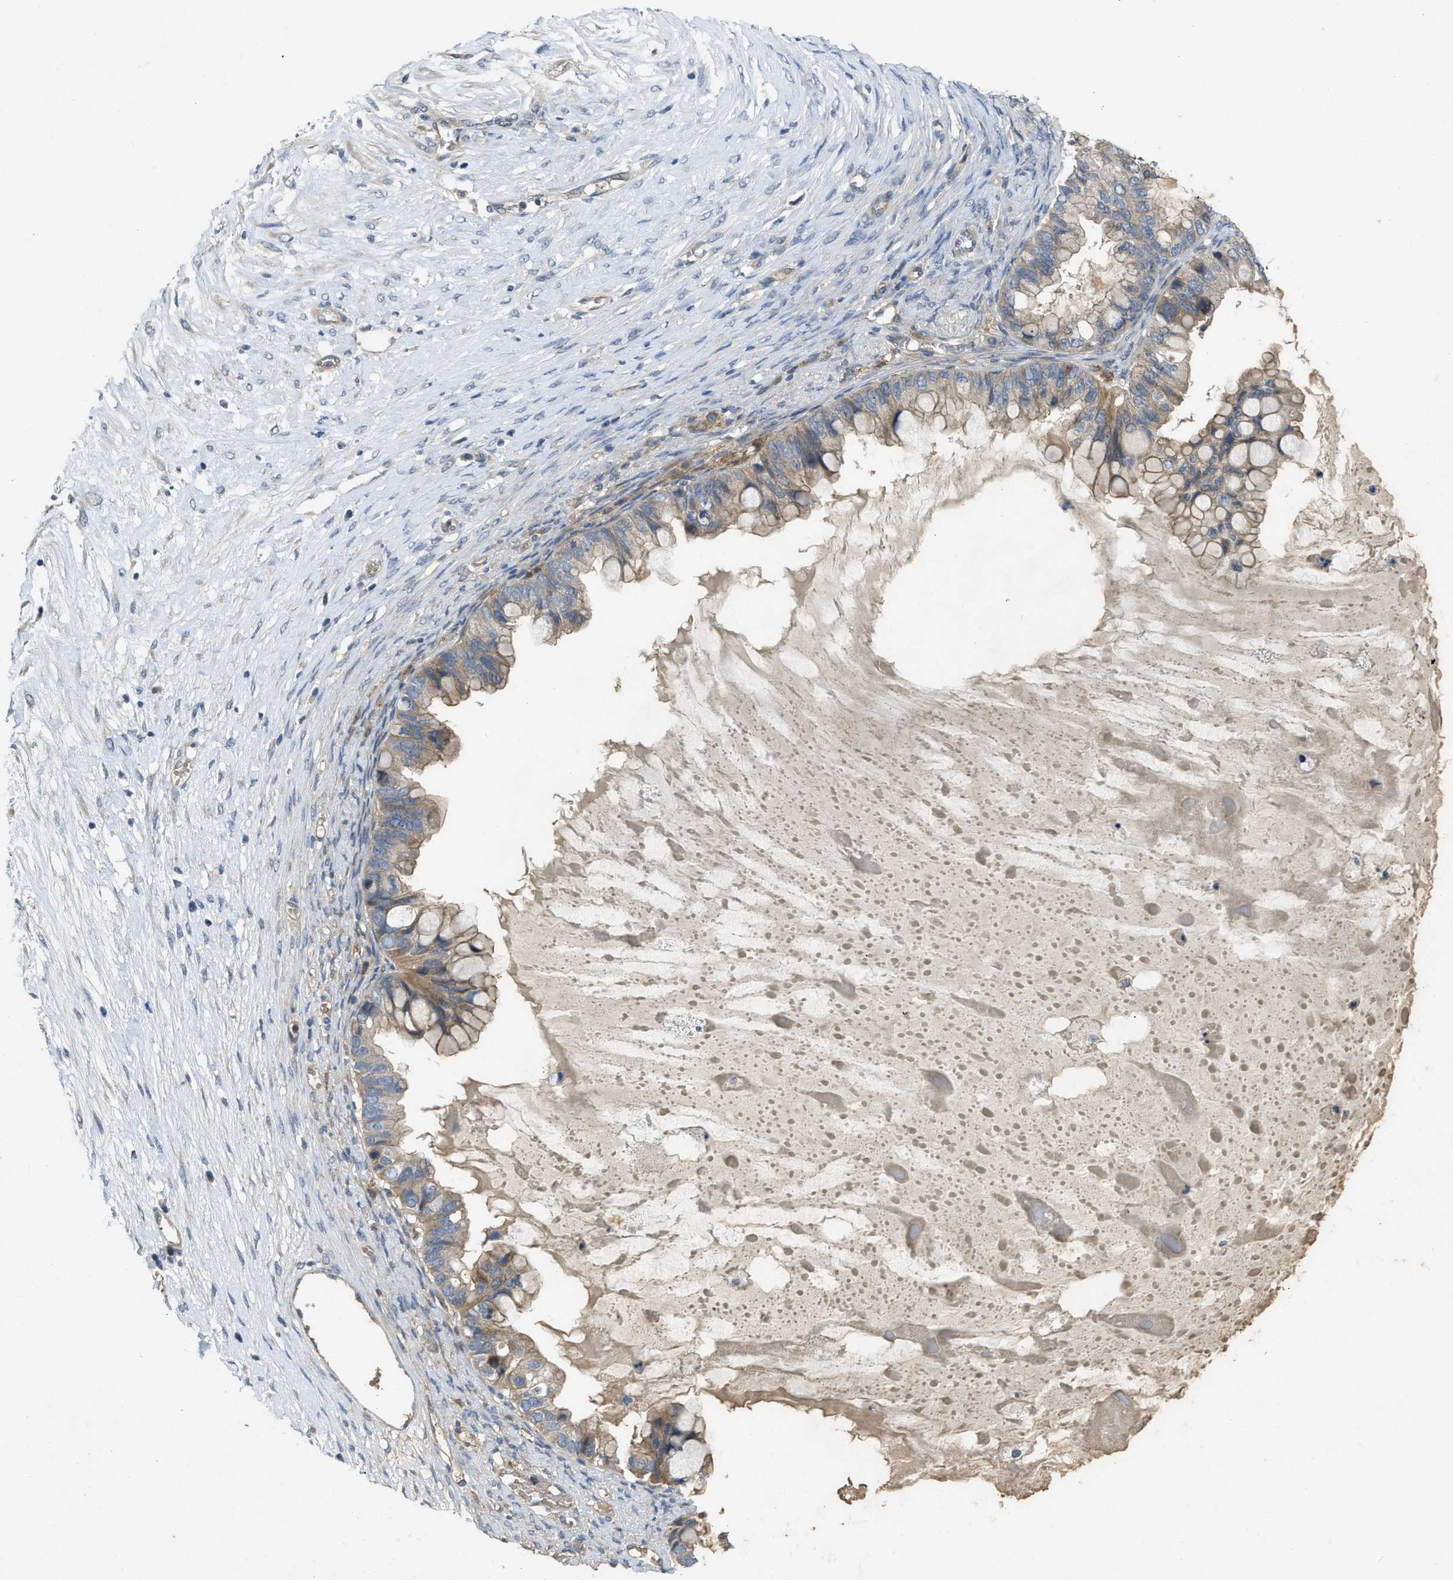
{"staining": {"intensity": "moderate", "quantity": ">75%", "location": "cytoplasmic/membranous"}, "tissue": "ovarian cancer", "cell_type": "Tumor cells", "image_type": "cancer", "snomed": [{"axis": "morphology", "description": "Cystadenocarcinoma, mucinous, NOS"}, {"axis": "topography", "description": "Ovary"}], "caption": "Human ovarian cancer (mucinous cystadenocarcinoma) stained with a brown dye reveals moderate cytoplasmic/membranous positive expression in approximately >75% of tumor cells.", "gene": "PPP3CA", "patient": {"sex": "female", "age": 80}}